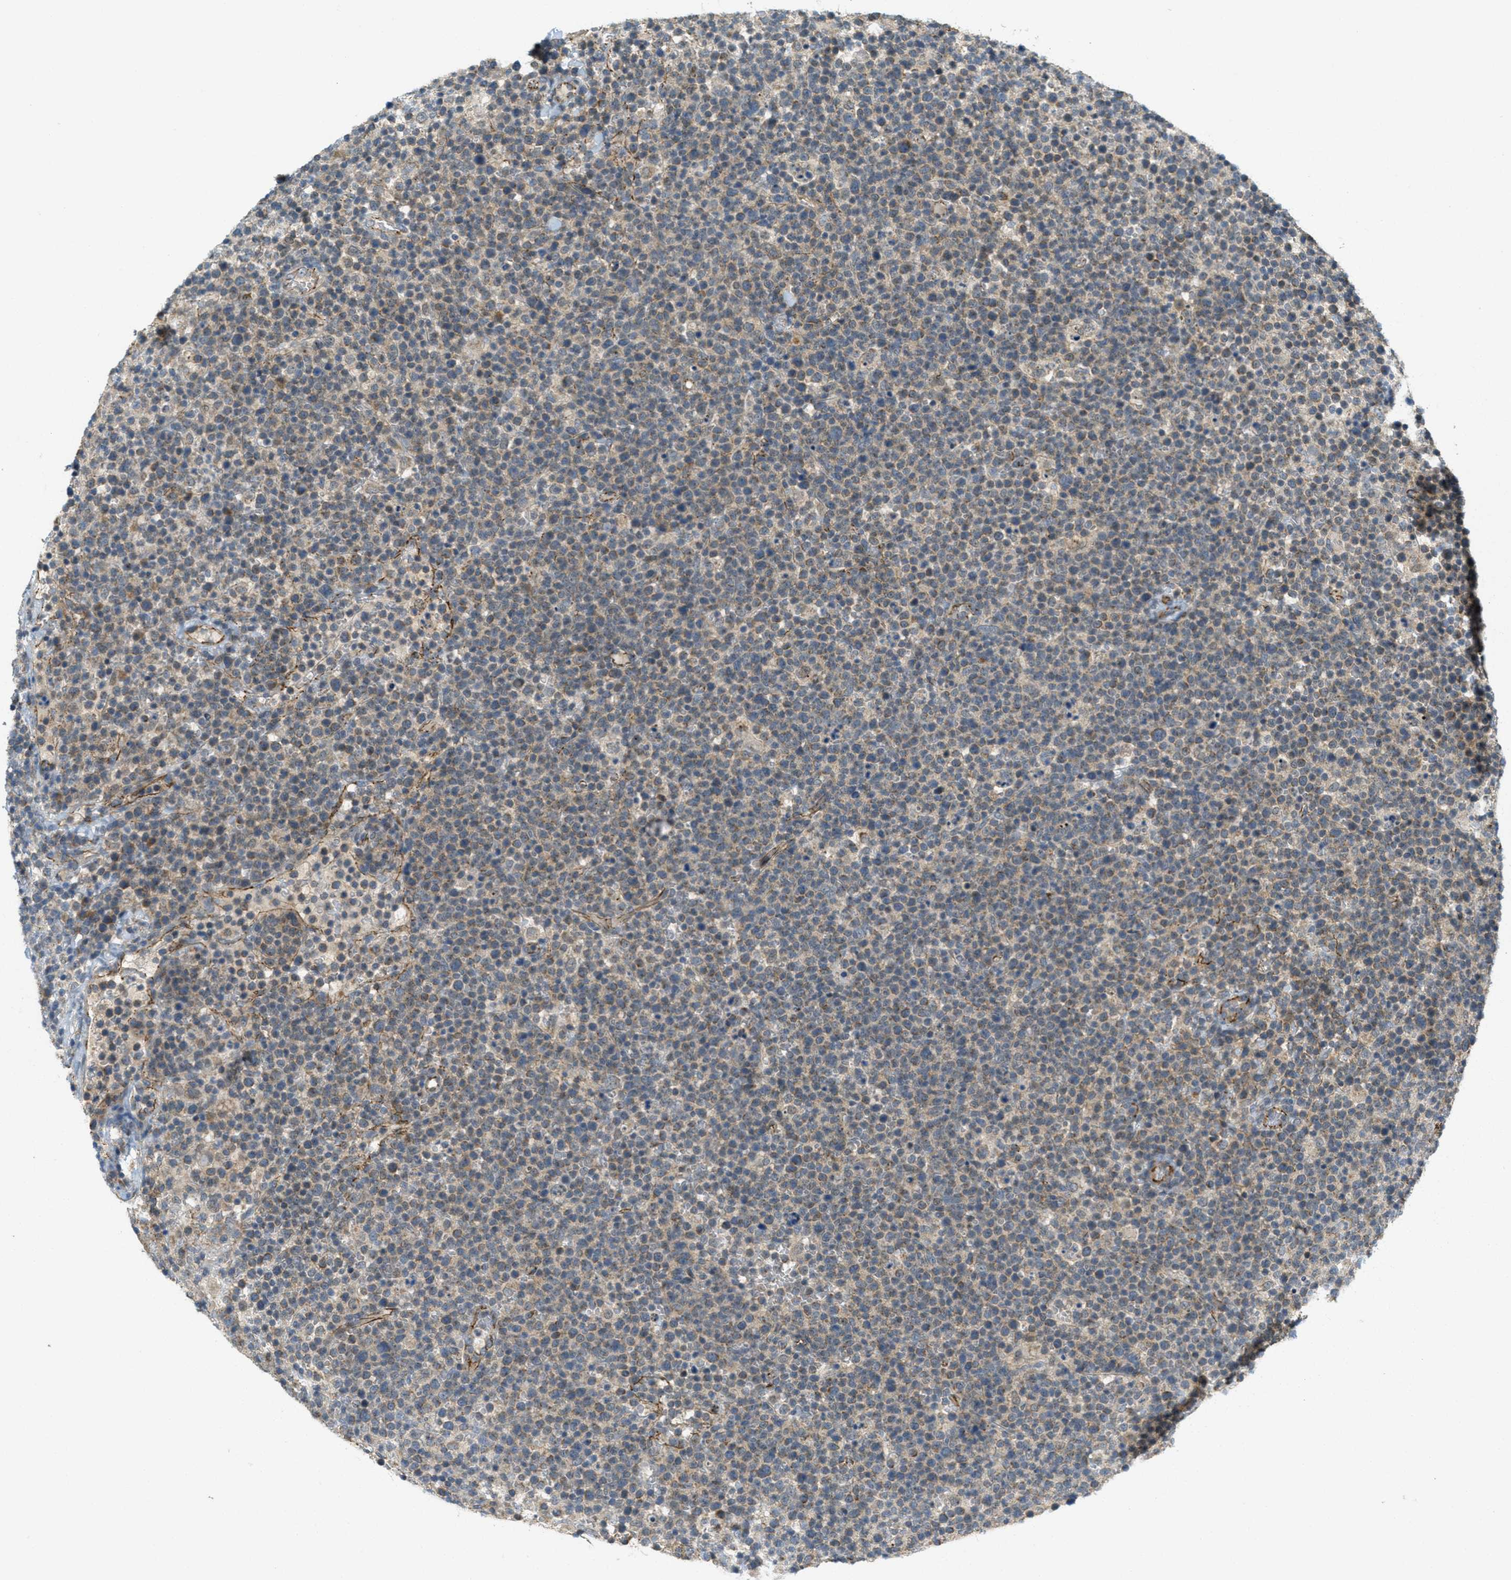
{"staining": {"intensity": "weak", "quantity": "<25%", "location": "cytoplasmic/membranous"}, "tissue": "lymphoma", "cell_type": "Tumor cells", "image_type": "cancer", "snomed": [{"axis": "morphology", "description": "Malignant lymphoma, non-Hodgkin's type, High grade"}, {"axis": "topography", "description": "Lymph node"}], "caption": "An immunohistochemistry (IHC) image of lymphoma is shown. There is no staining in tumor cells of lymphoma.", "gene": "JCAD", "patient": {"sex": "male", "age": 61}}